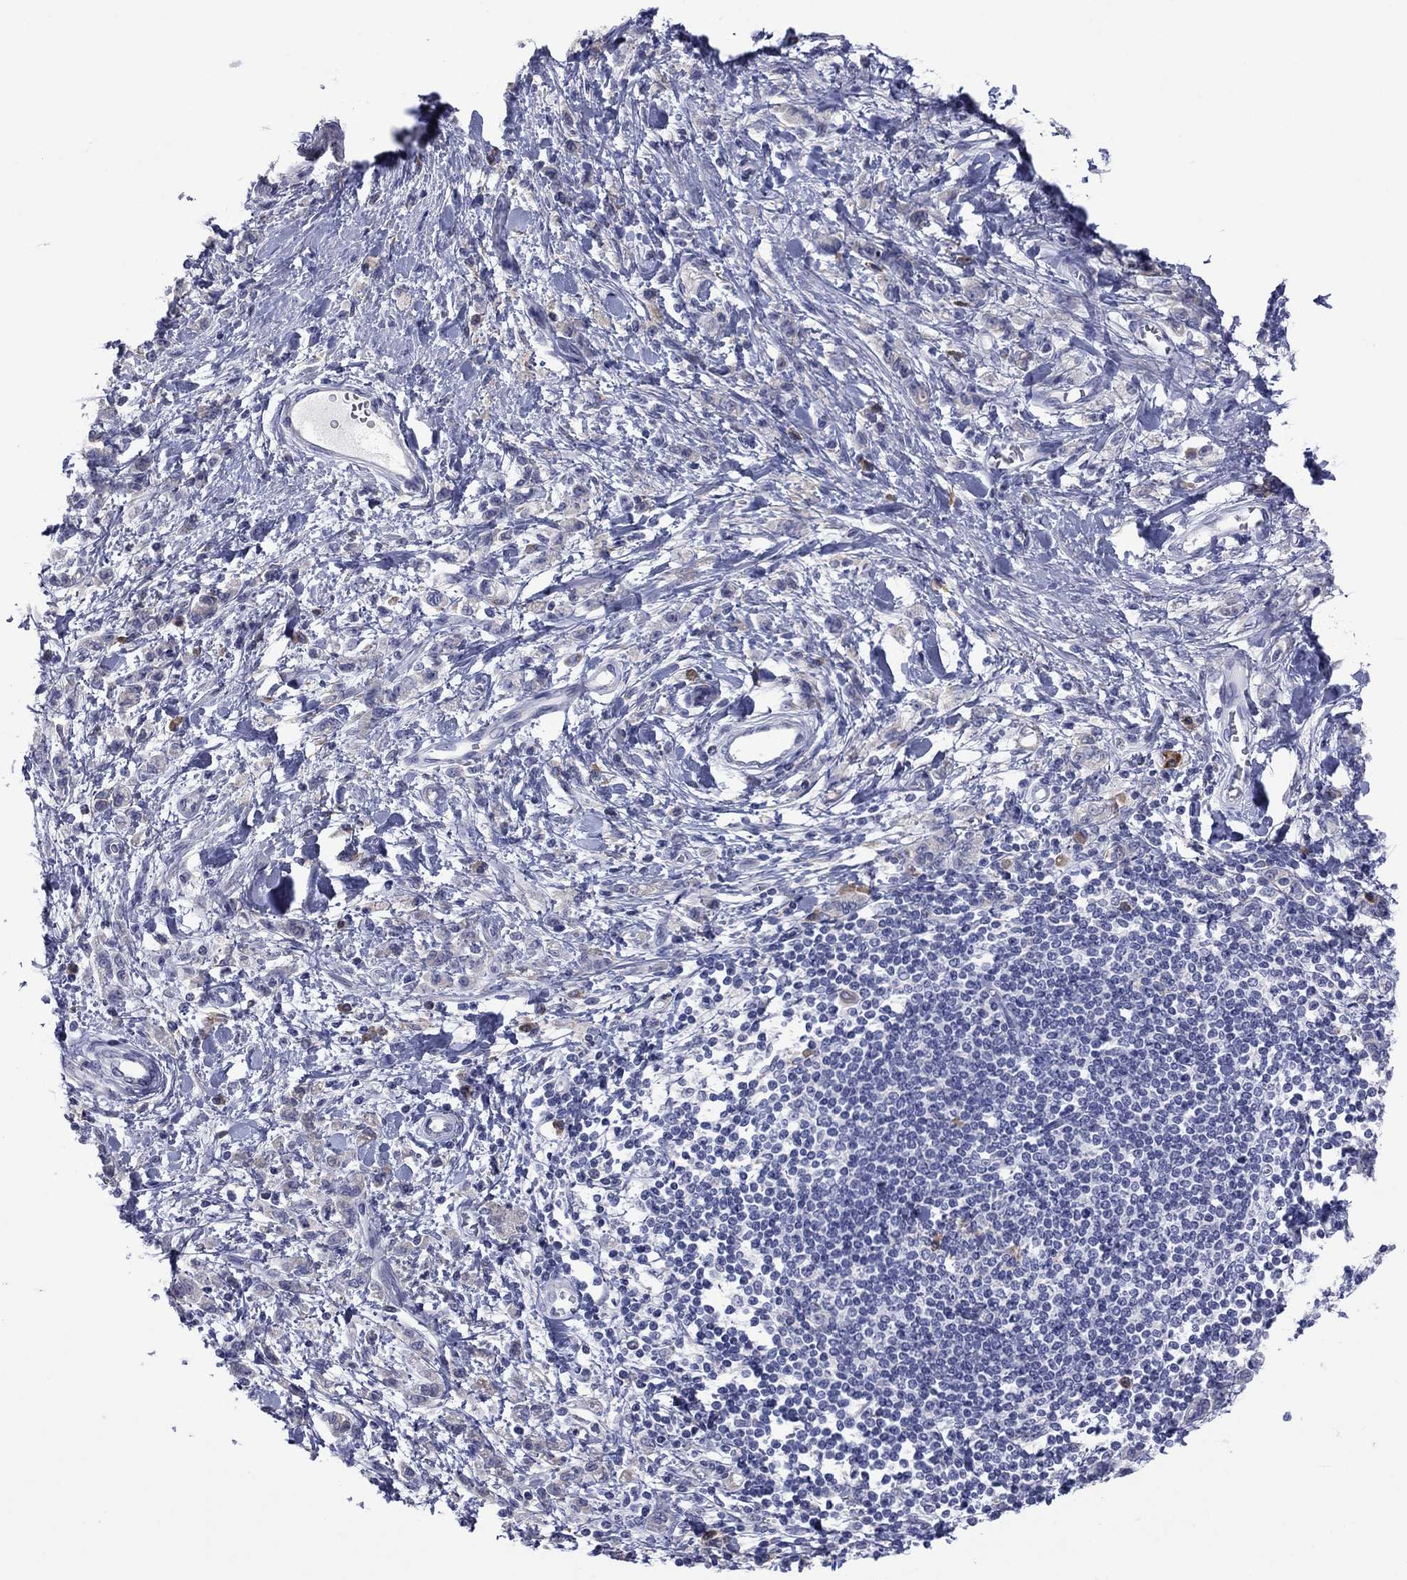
{"staining": {"intensity": "negative", "quantity": "none", "location": "none"}, "tissue": "stomach cancer", "cell_type": "Tumor cells", "image_type": "cancer", "snomed": [{"axis": "morphology", "description": "Adenocarcinoma, NOS"}, {"axis": "topography", "description": "Stomach"}], "caption": "Stomach cancer was stained to show a protein in brown. There is no significant positivity in tumor cells.", "gene": "TMPRSS11A", "patient": {"sex": "male", "age": 77}}